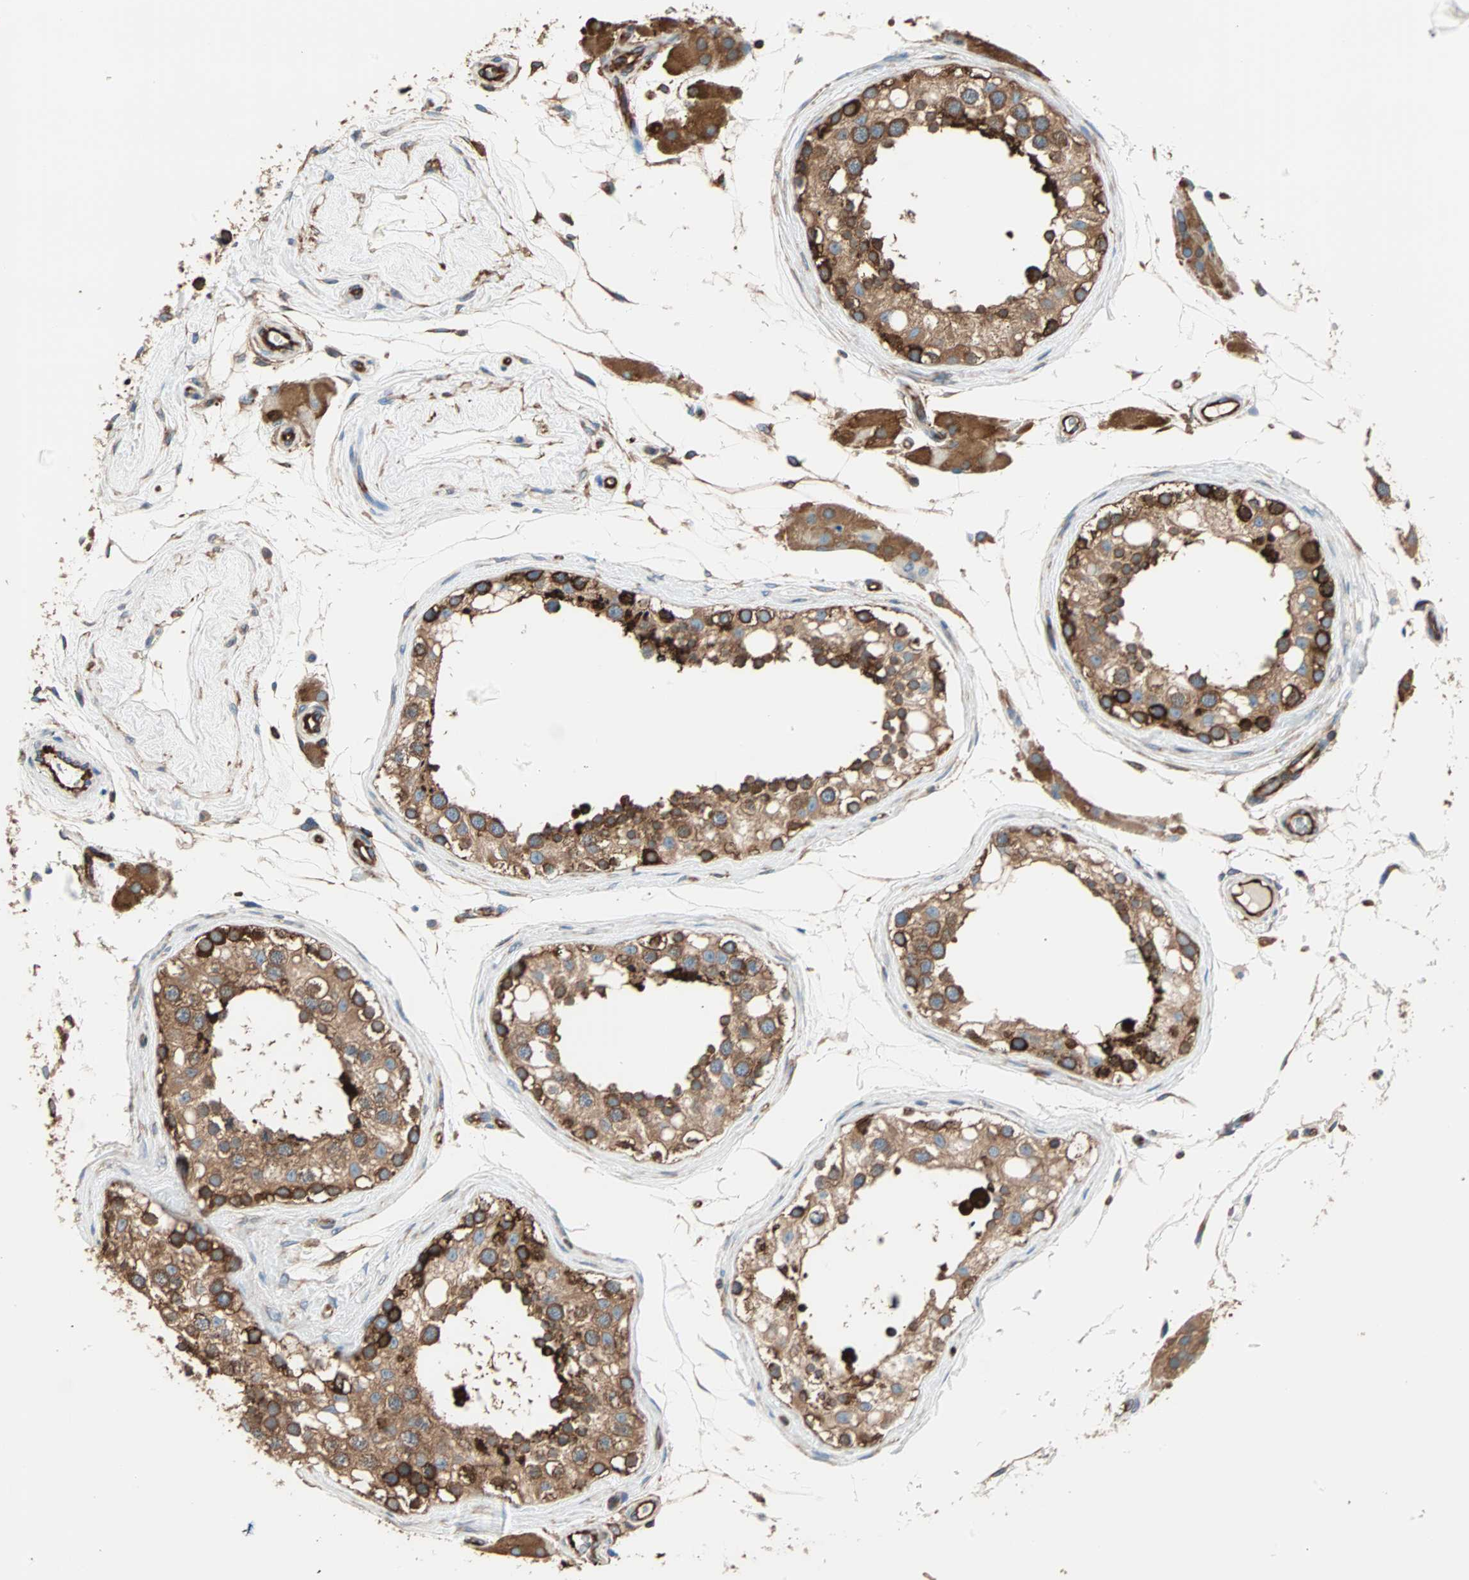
{"staining": {"intensity": "strong", "quantity": ">75%", "location": "cytoplasmic/membranous"}, "tissue": "testis", "cell_type": "Cells in seminiferous ducts", "image_type": "normal", "snomed": [{"axis": "morphology", "description": "Normal tissue, NOS"}, {"axis": "topography", "description": "Testis"}], "caption": "The immunohistochemical stain labels strong cytoplasmic/membranous positivity in cells in seminiferous ducts of benign testis. The staining is performed using DAB (3,3'-diaminobenzidine) brown chromogen to label protein expression. The nuclei are counter-stained blue using hematoxylin.", "gene": "EEF2", "patient": {"sex": "male", "age": 68}}